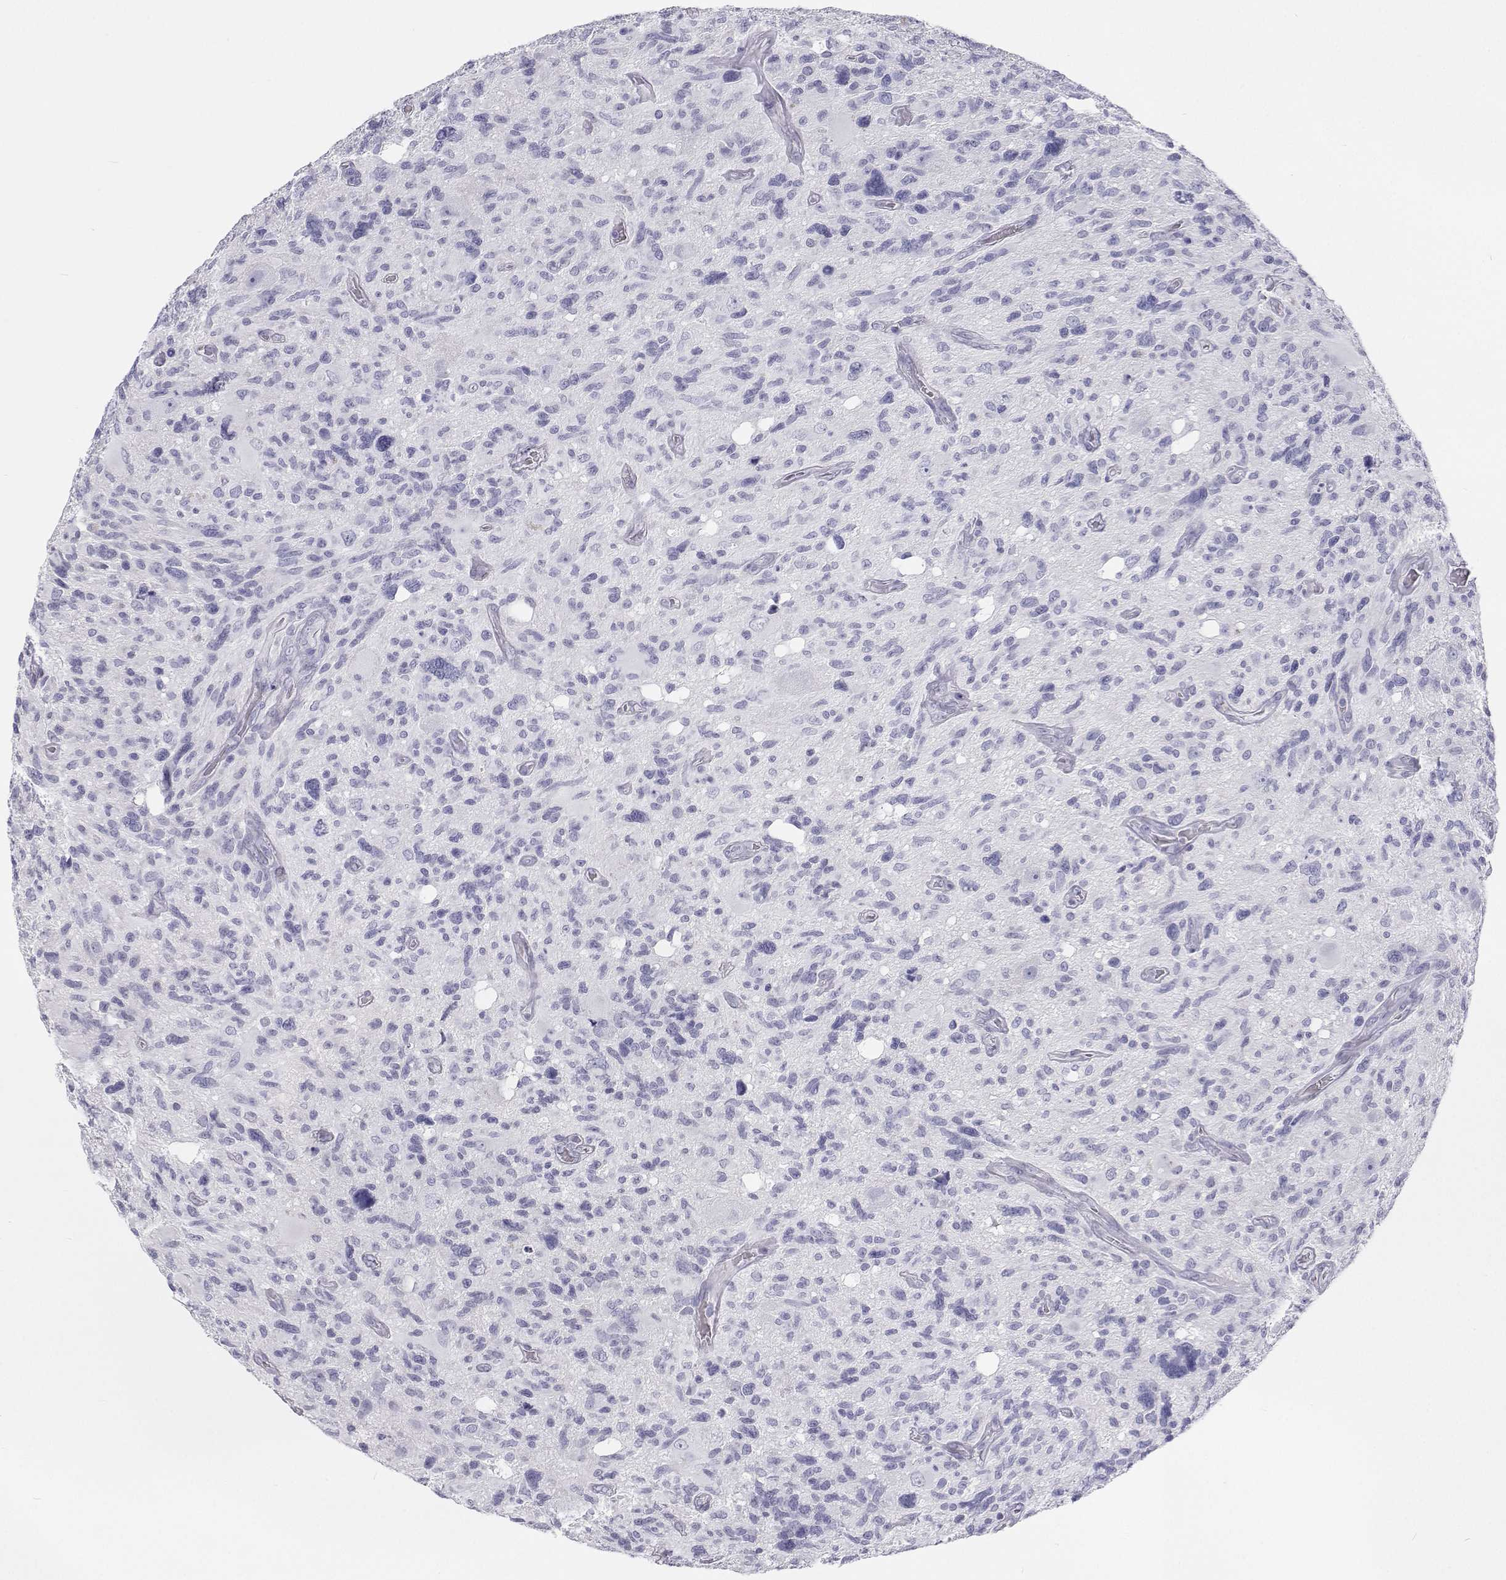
{"staining": {"intensity": "negative", "quantity": "none", "location": "none"}, "tissue": "glioma", "cell_type": "Tumor cells", "image_type": "cancer", "snomed": [{"axis": "morphology", "description": "Glioma, malignant, High grade"}, {"axis": "topography", "description": "Brain"}], "caption": "Histopathology image shows no protein staining in tumor cells of glioma tissue. Brightfield microscopy of IHC stained with DAB (3,3'-diaminobenzidine) (brown) and hematoxylin (blue), captured at high magnification.", "gene": "SFTPB", "patient": {"sex": "male", "age": 49}}